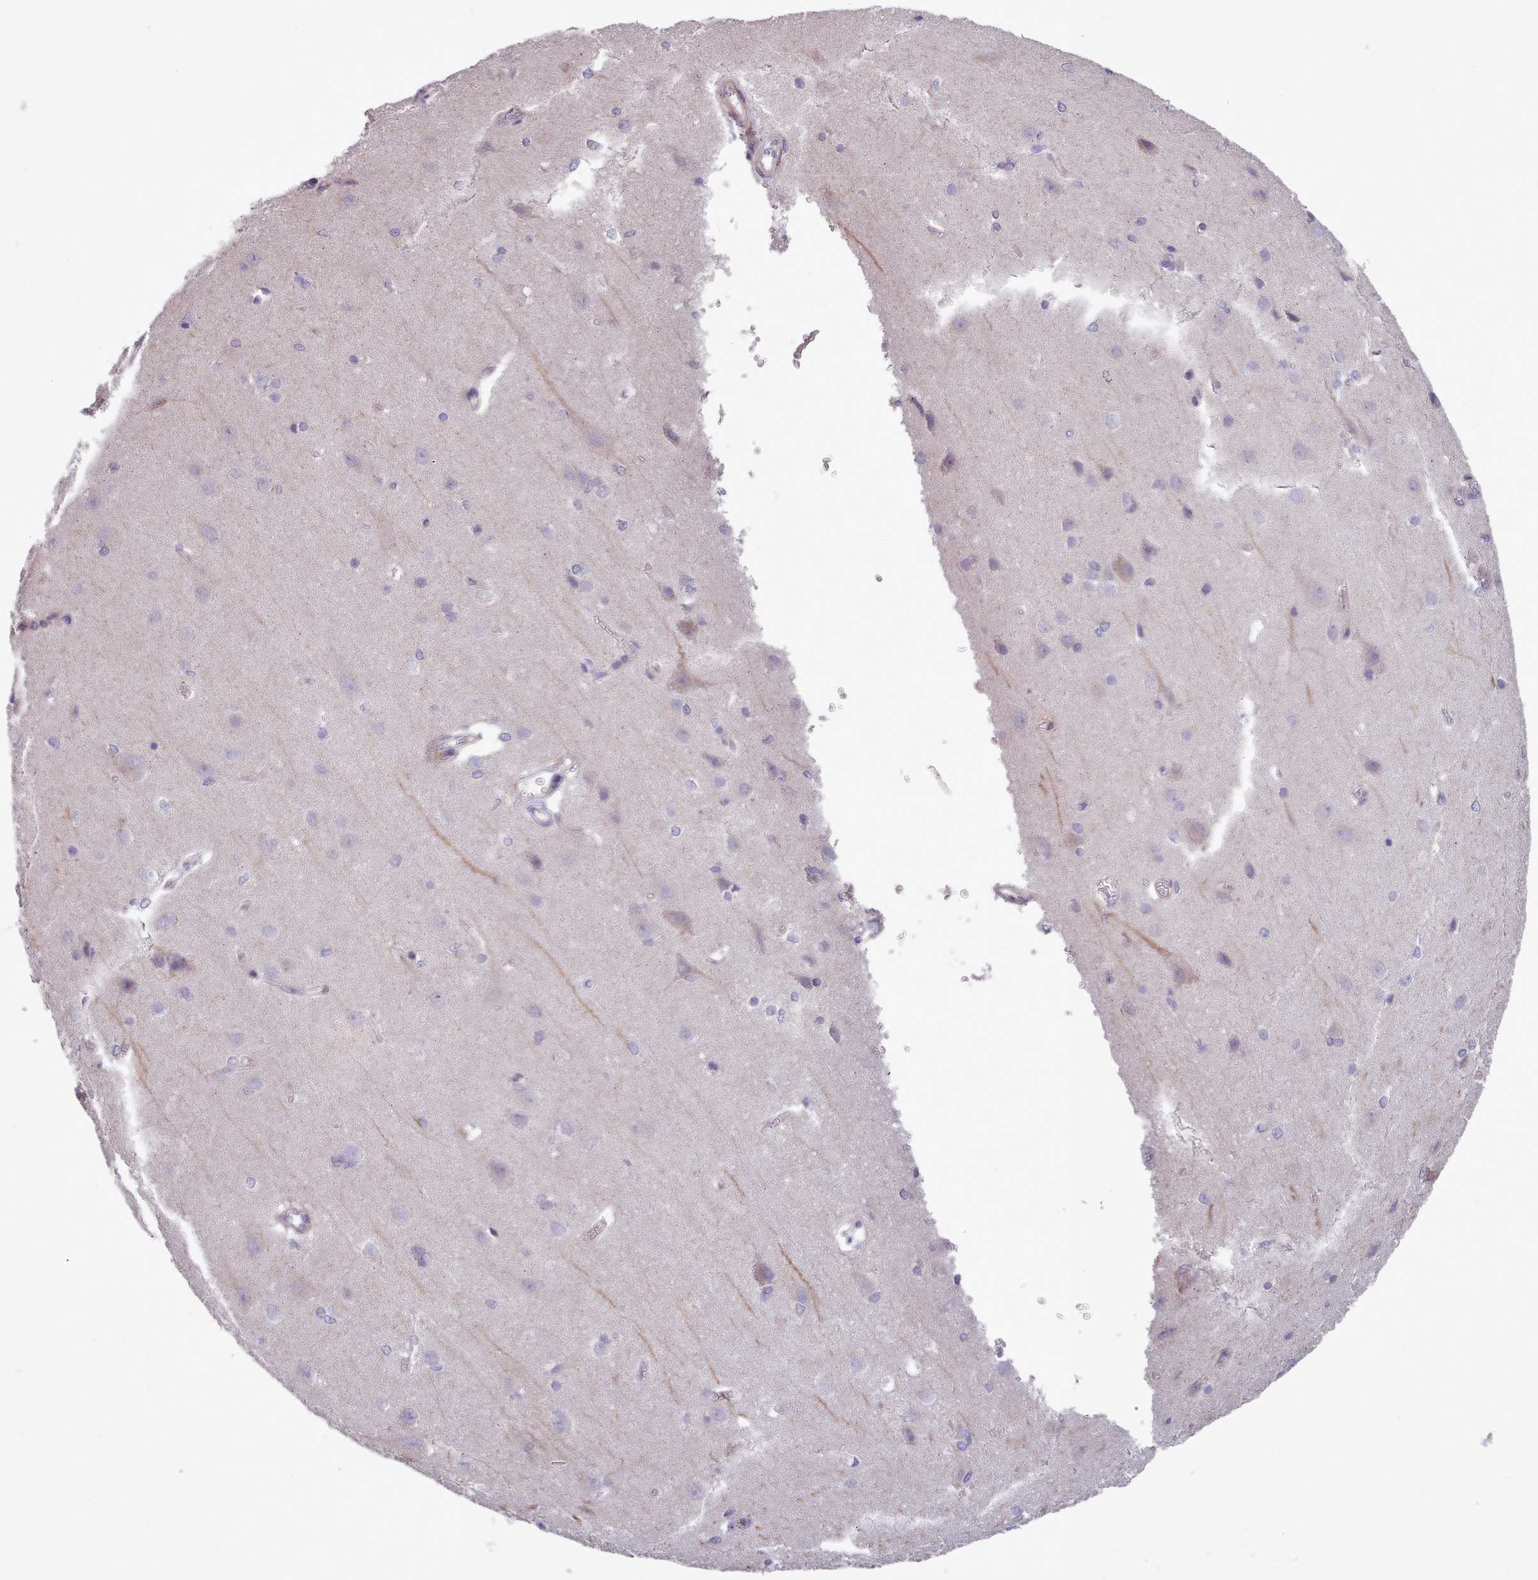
{"staining": {"intensity": "weak", "quantity": "<25%", "location": "cytoplasmic/membranous"}, "tissue": "cerebral cortex", "cell_type": "Endothelial cells", "image_type": "normal", "snomed": [{"axis": "morphology", "description": "Normal tissue, NOS"}, {"axis": "topography", "description": "Cerebral cortex"}], "caption": "The histopathology image reveals no significant expression in endothelial cells of cerebral cortex.", "gene": "FKBP10", "patient": {"sex": "male", "age": 37}}